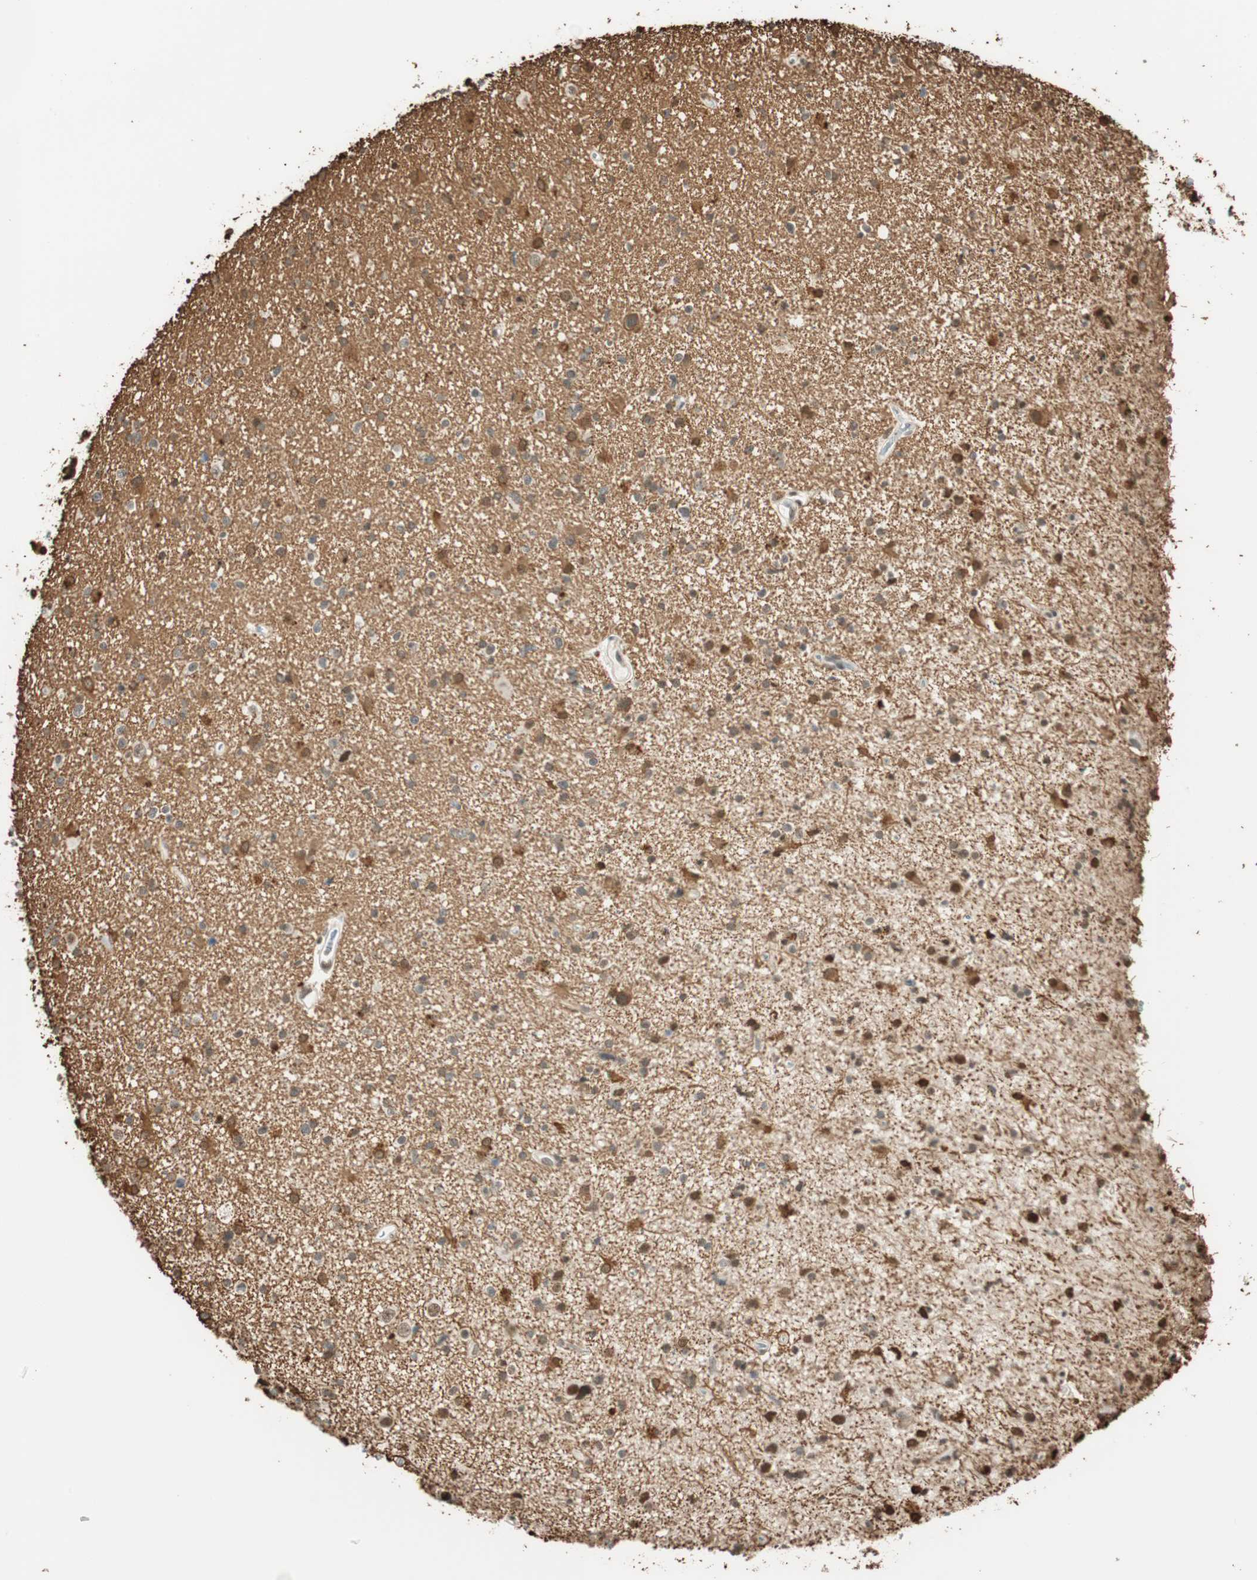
{"staining": {"intensity": "strong", "quantity": "25%-75%", "location": "cytoplasmic/membranous,nuclear"}, "tissue": "glioma", "cell_type": "Tumor cells", "image_type": "cancer", "snomed": [{"axis": "morphology", "description": "Glioma, malignant, High grade"}, {"axis": "topography", "description": "Brain"}], "caption": "Immunohistochemical staining of malignant high-grade glioma exhibits strong cytoplasmic/membranous and nuclear protein positivity in about 25%-75% of tumor cells.", "gene": "FANCG", "patient": {"sex": "male", "age": 33}}